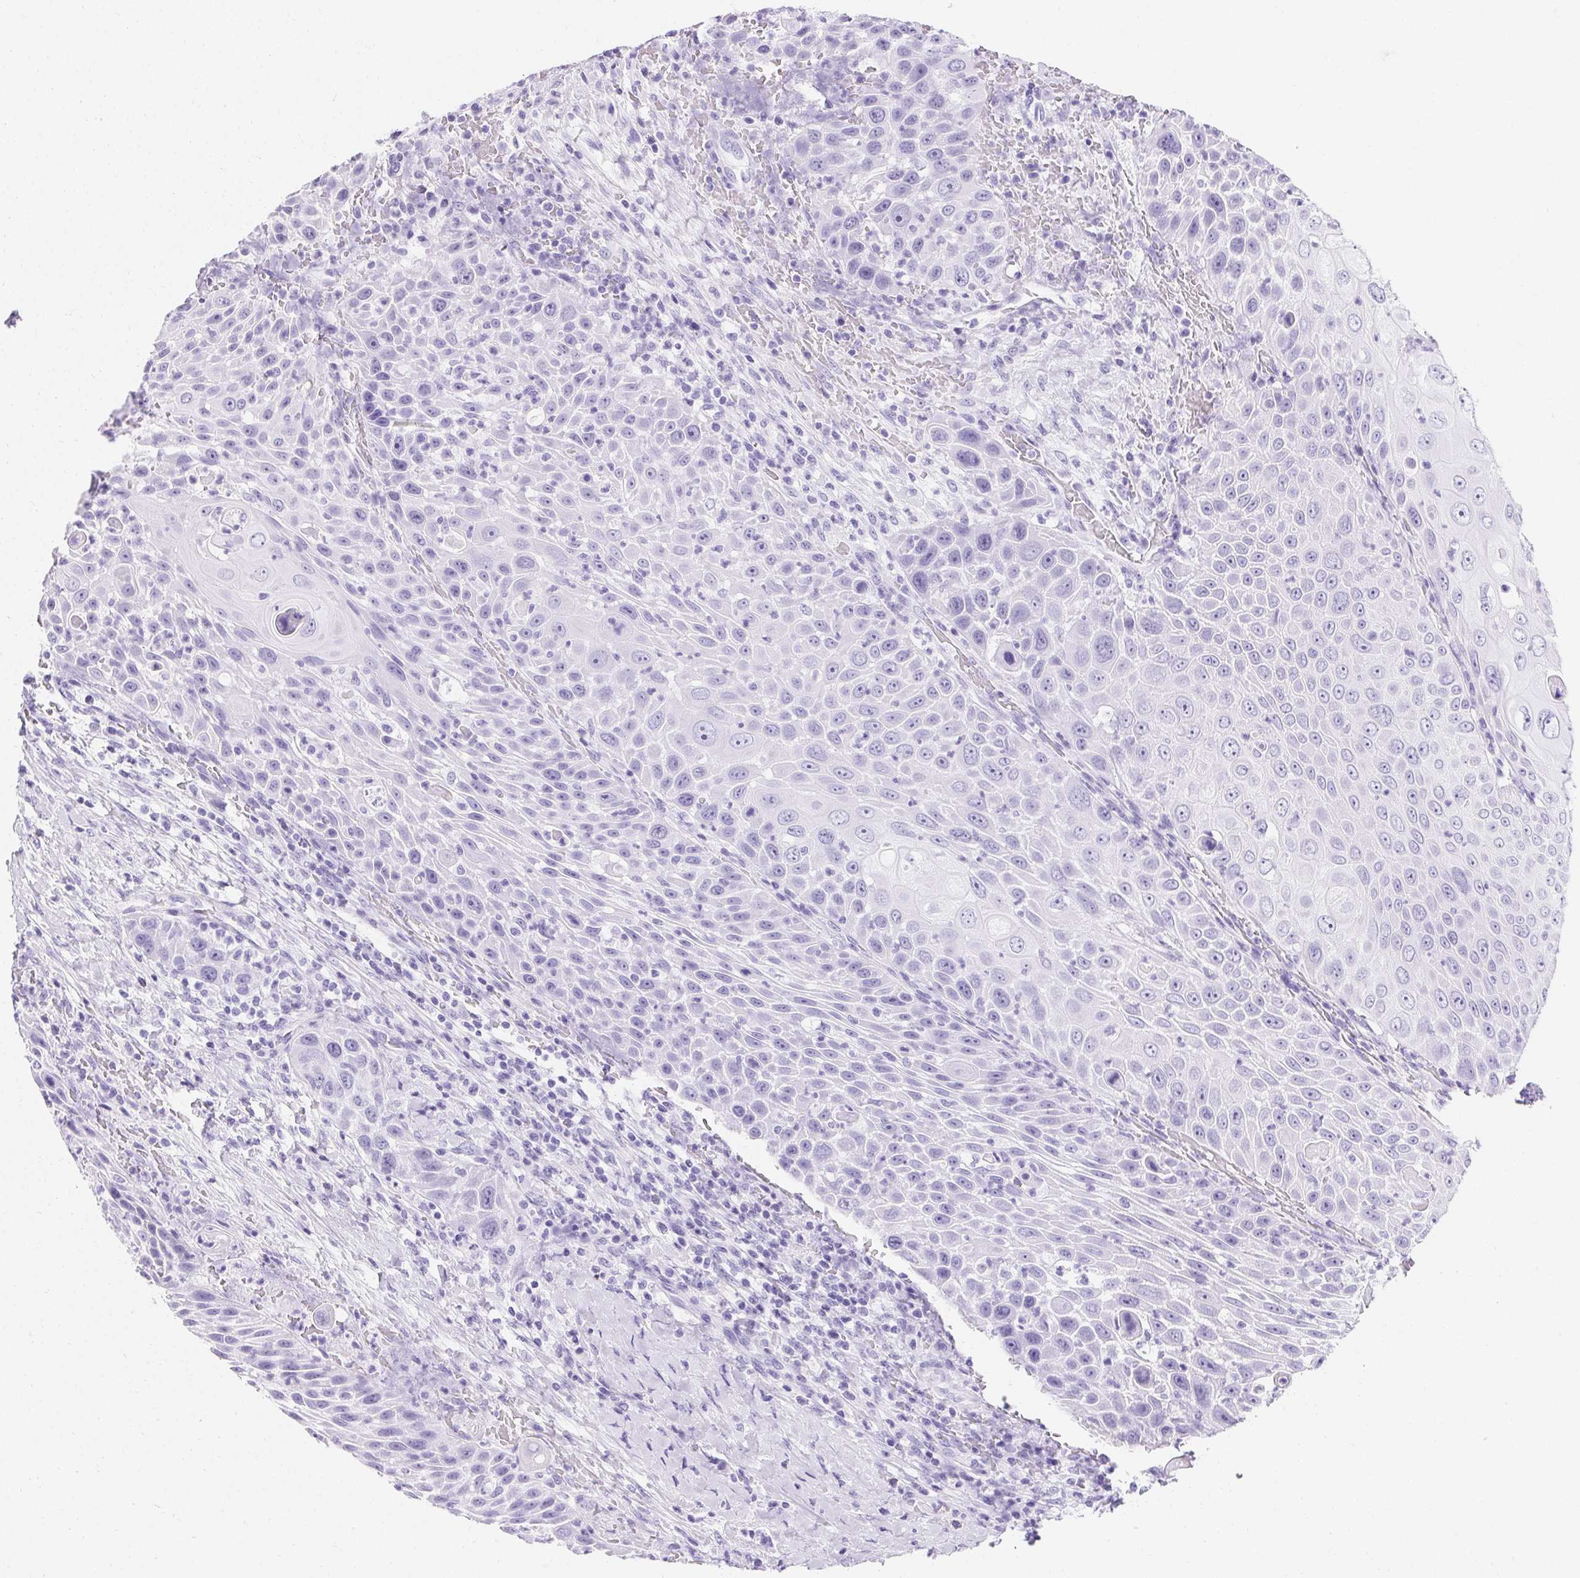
{"staining": {"intensity": "negative", "quantity": "none", "location": "none"}, "tissue": "head and neck cancer", "cell_type": "Tumor cells", "image_type": "cancer", "snomed": [{"axis": "morphology", "description": "Squamous cell carcinoma, NOS"}, {"axis": "topography", "description": "Head-Neck"}], "caption": "Immunohistochemistry (IHC) micrograph of head and neck cancer stained for a protein (brown), which reveals no staining in tumor cells. Nuclei are stained in blue.", "gene": "ASGR2", "patient": {"sex": "male", "age": 69}}